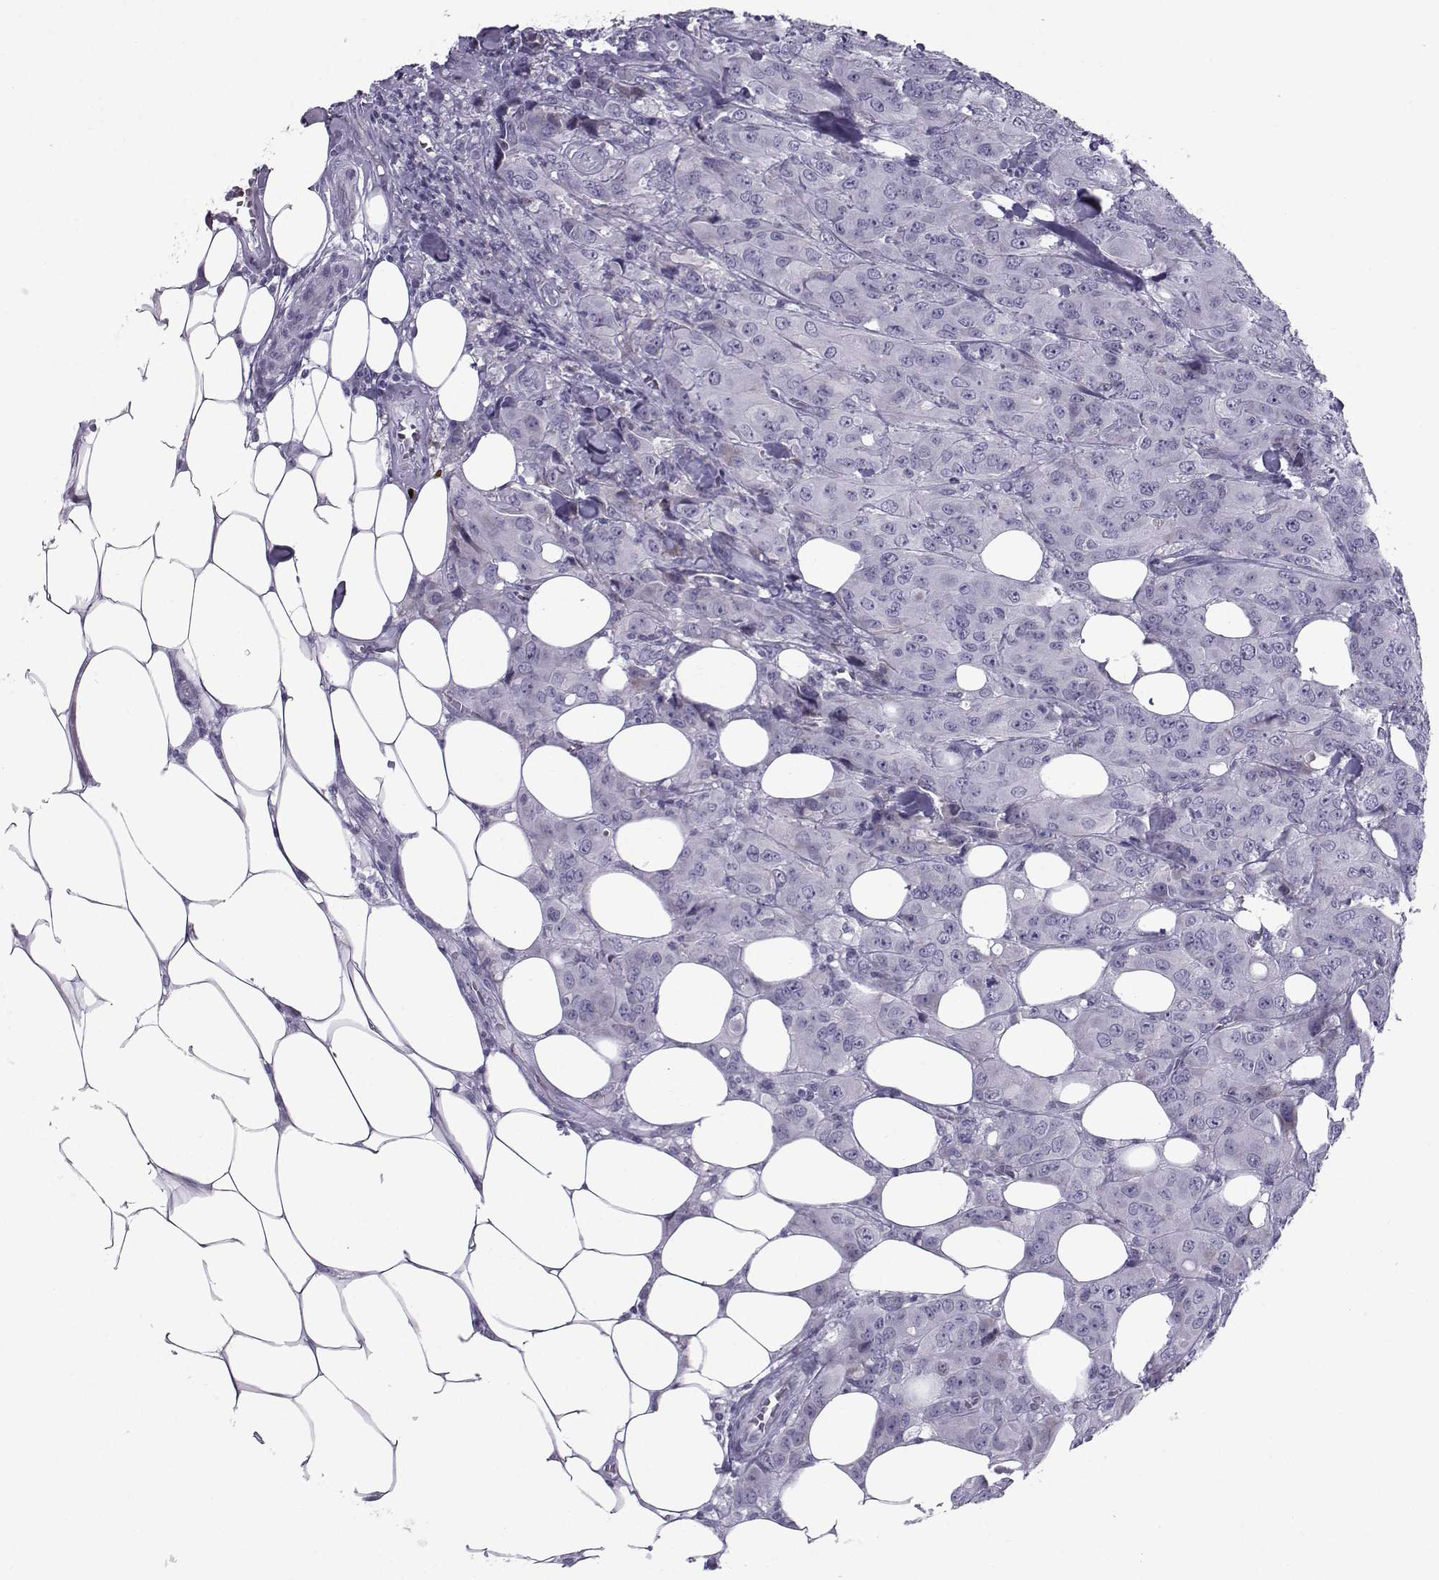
{"staining": {"intensity": "negative", "quantity": "none", "location": "none"}, "tissue": "breast cancer", "cell_type": "Tumor cells", "image_type": "cancer", "snomed": [{"axis": "morphology", "description": "Duct carcinoma"}, {"axis": "topography", "description": "Breast"}], "caption": "The photomicrograph reveals no significant positivity in tumor cells of infiltrating ductal carcinoma (breast). Nuclei are stained in blue.", "gene": "DMRT3", "patient": {"sex": "female", "age": 43}}